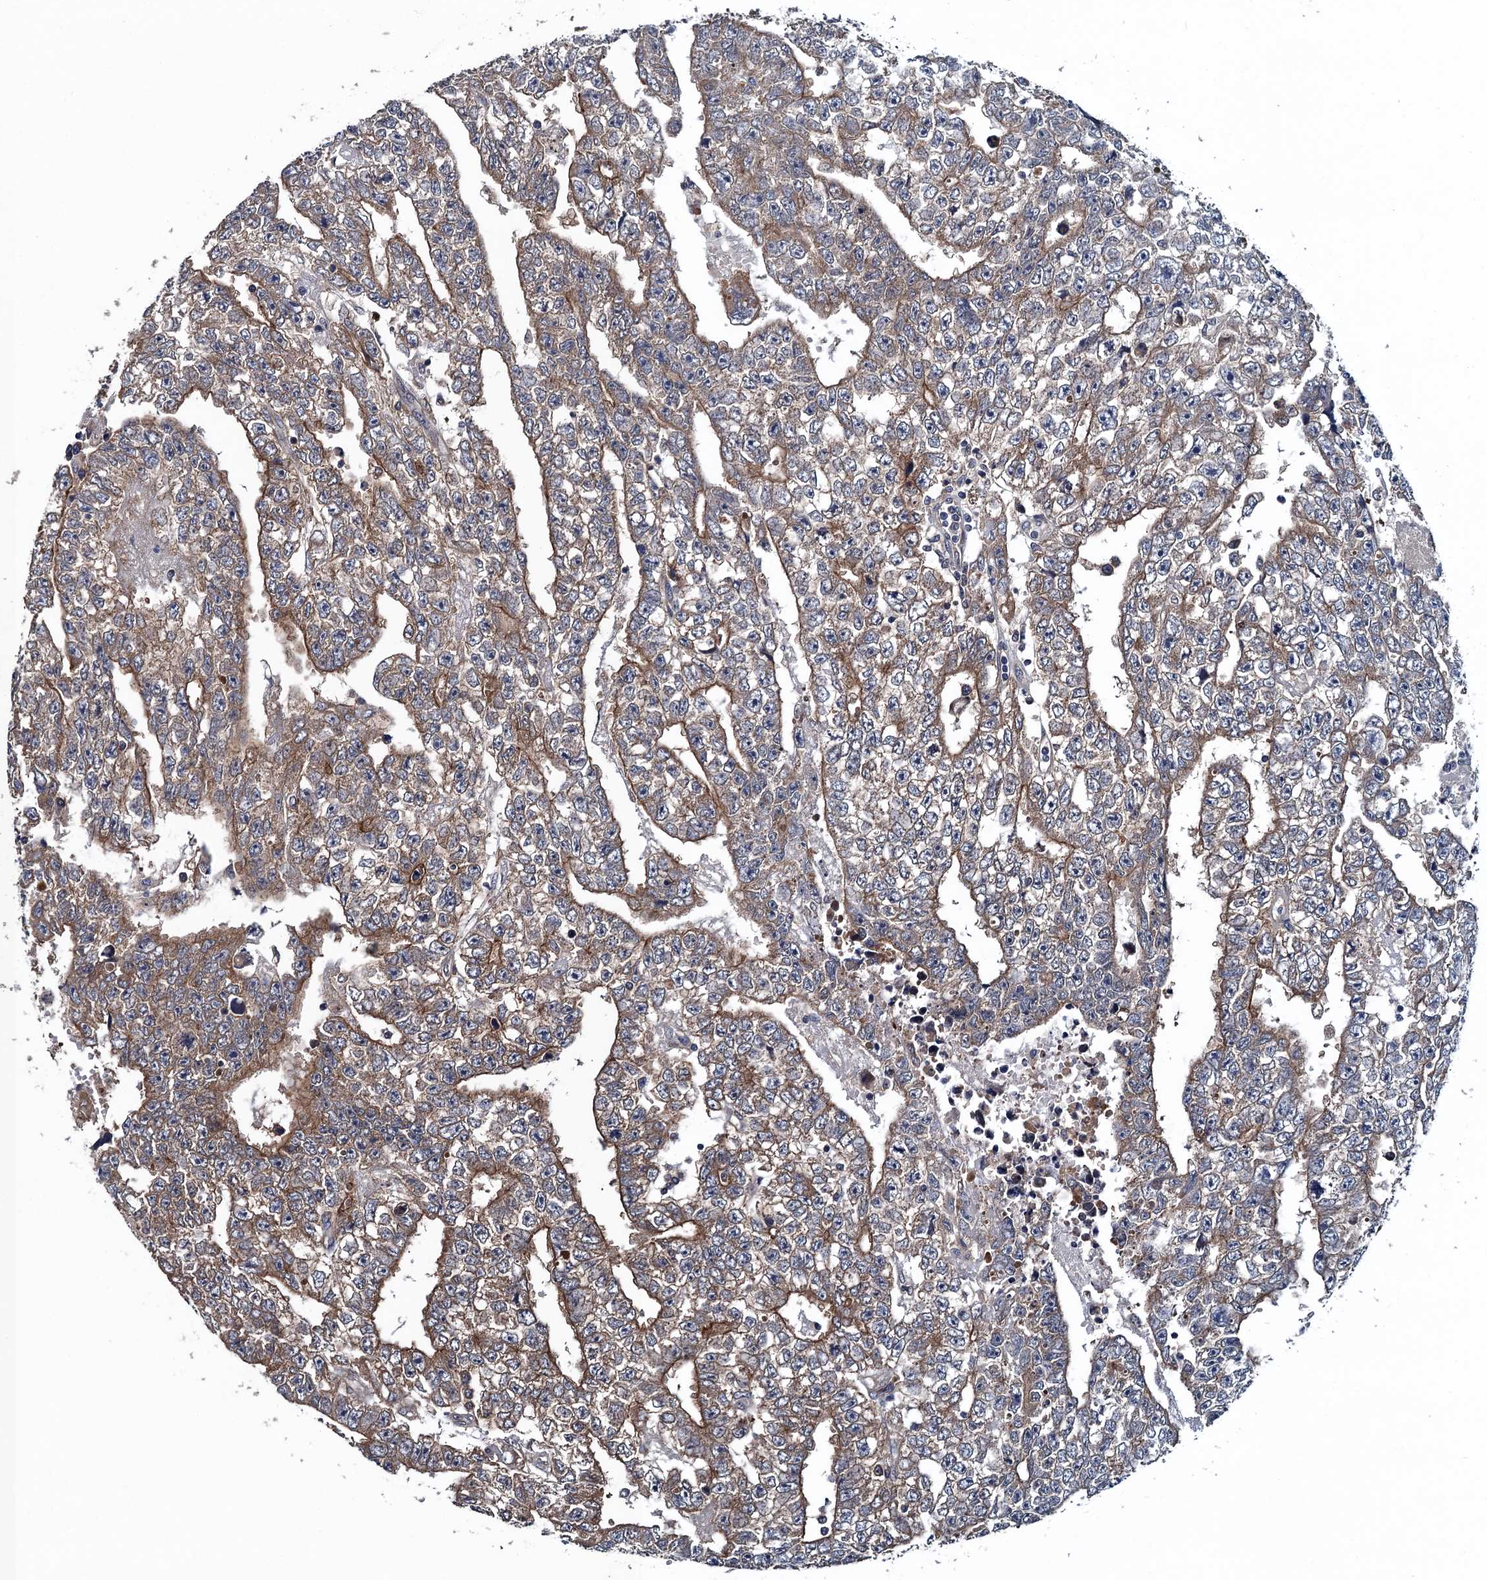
{"staining": {"intensity": "moderate", "quantity": "25%-75%", "location": "cytoplasmic/membranous"}, "tissue": "testis cancer", "cell_type": "Tumor cells", "image_type": "cancer", "snomed": [{"axis": "morphology", "description": "Carcinoma, Embryonal, NOS"}, {"axis": "topography", "description": "Testis"}], "caption": "Immunohistochemical staining of human embryonal carcinoma (testis) reveals medium levels of moderate cytoplasmic/membranous staining in approximately 25%-75% of tumor cells.", "gene": "BLTP3B", "patient": {"sex": "male", "age": 25}}